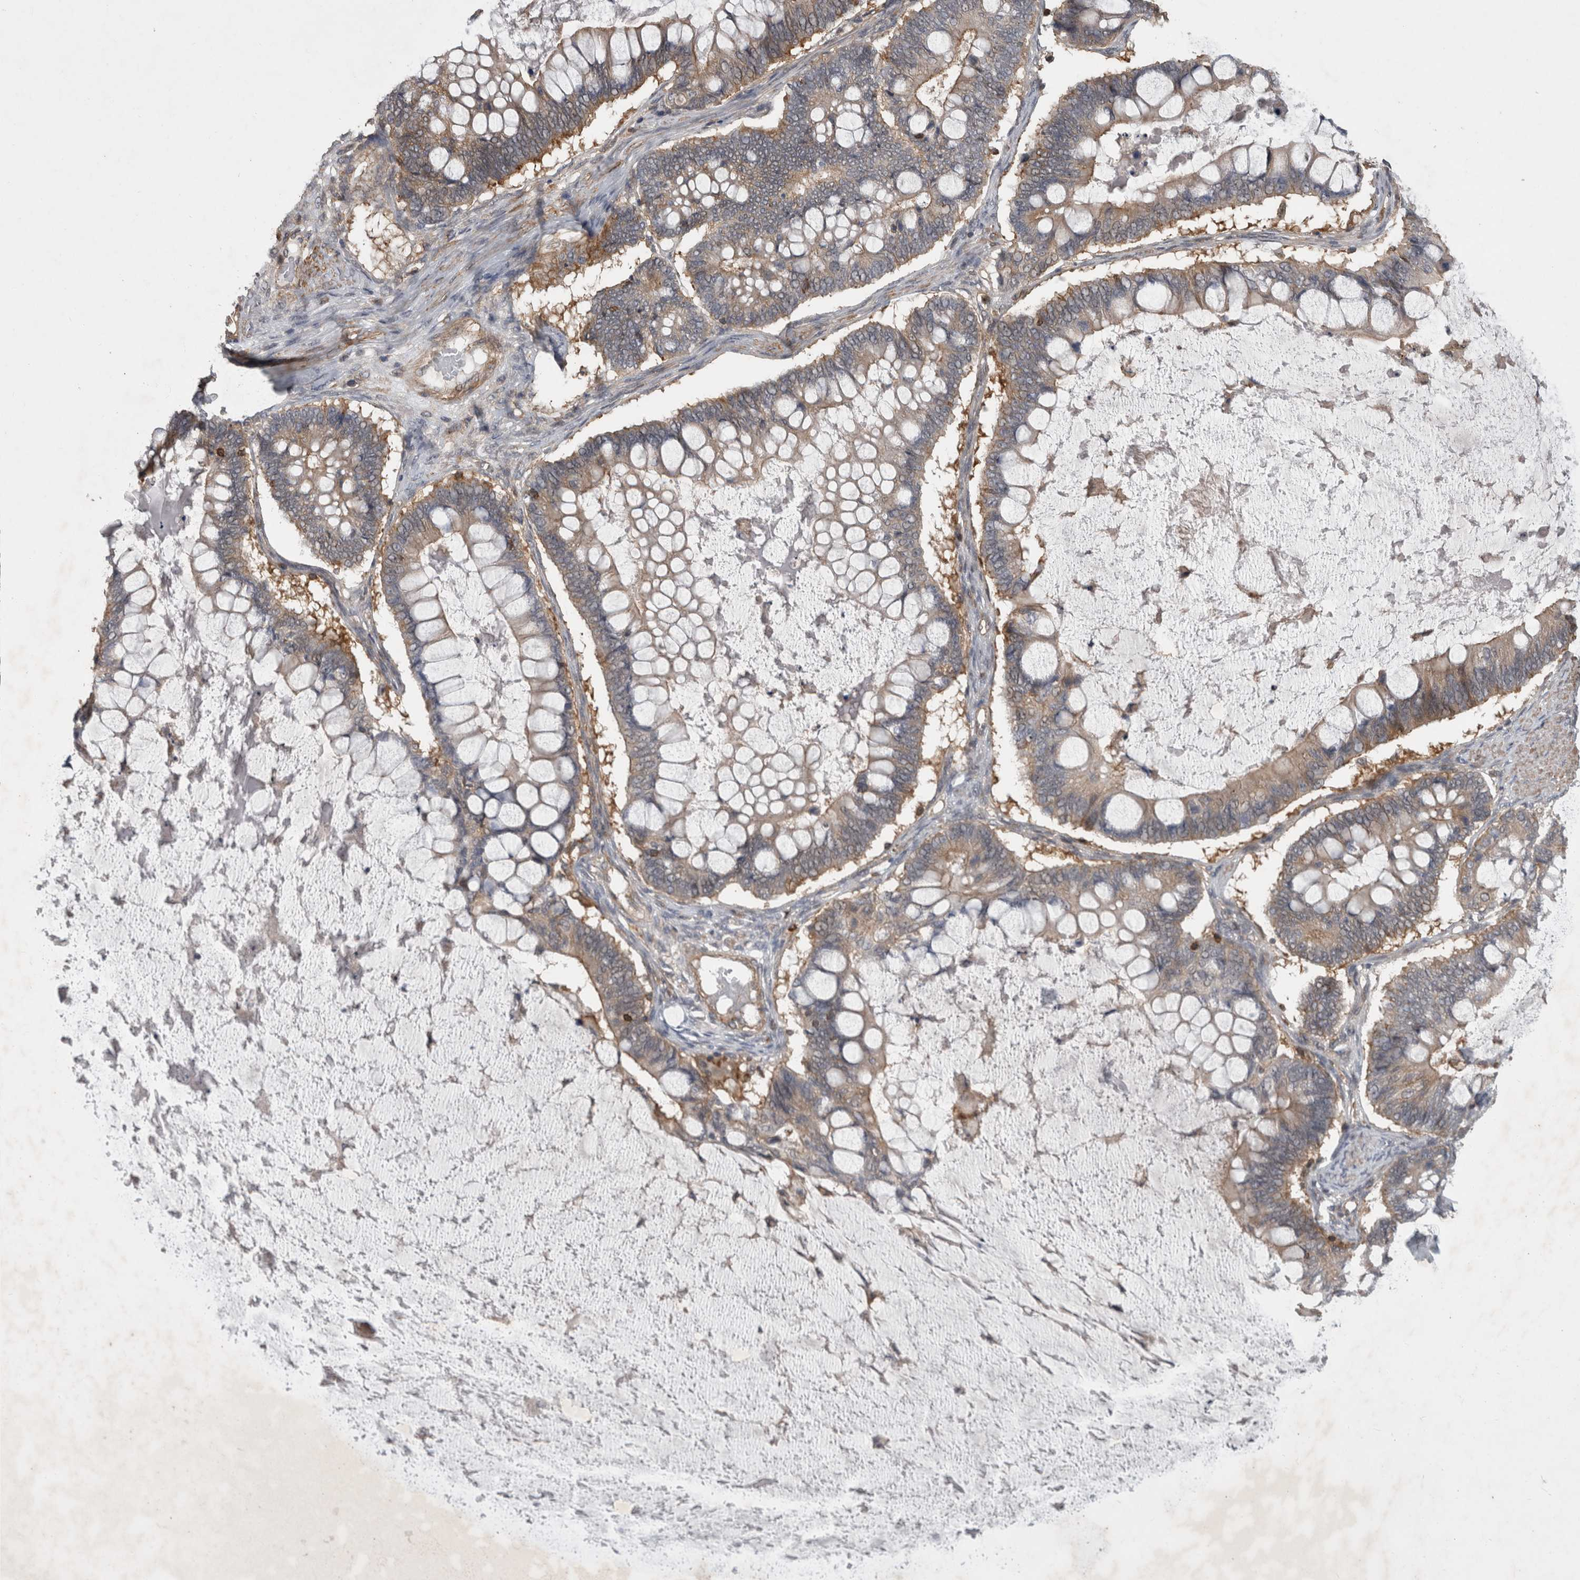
{"staining": {"intensity": "weak", "quantity": ">75%", "location": "cytoplasmic/membranous"}, "tissue": "ovarian cancer", "cell_type": "Tumor cells", "image_type": "cancer", "snomed": [{"axis": "morphology", "description": "Cystadenocarcinoma, mucinous, NOS"}, {"axis": "topography", "description": "Ovary"}], "caption": "The immunohistochemical stain labels weak cytoplasmic/membranous staining in tumor cells of ovarian cancer (mucinous cystadenocarcinoma) tissue. The staining is performed using DAB brown chromogen to label protein expression. The nuclei are counter-stained blue using hematoxylin.", "gene": "SPATA48", "patient": {"sex": "female", "age": 61}}